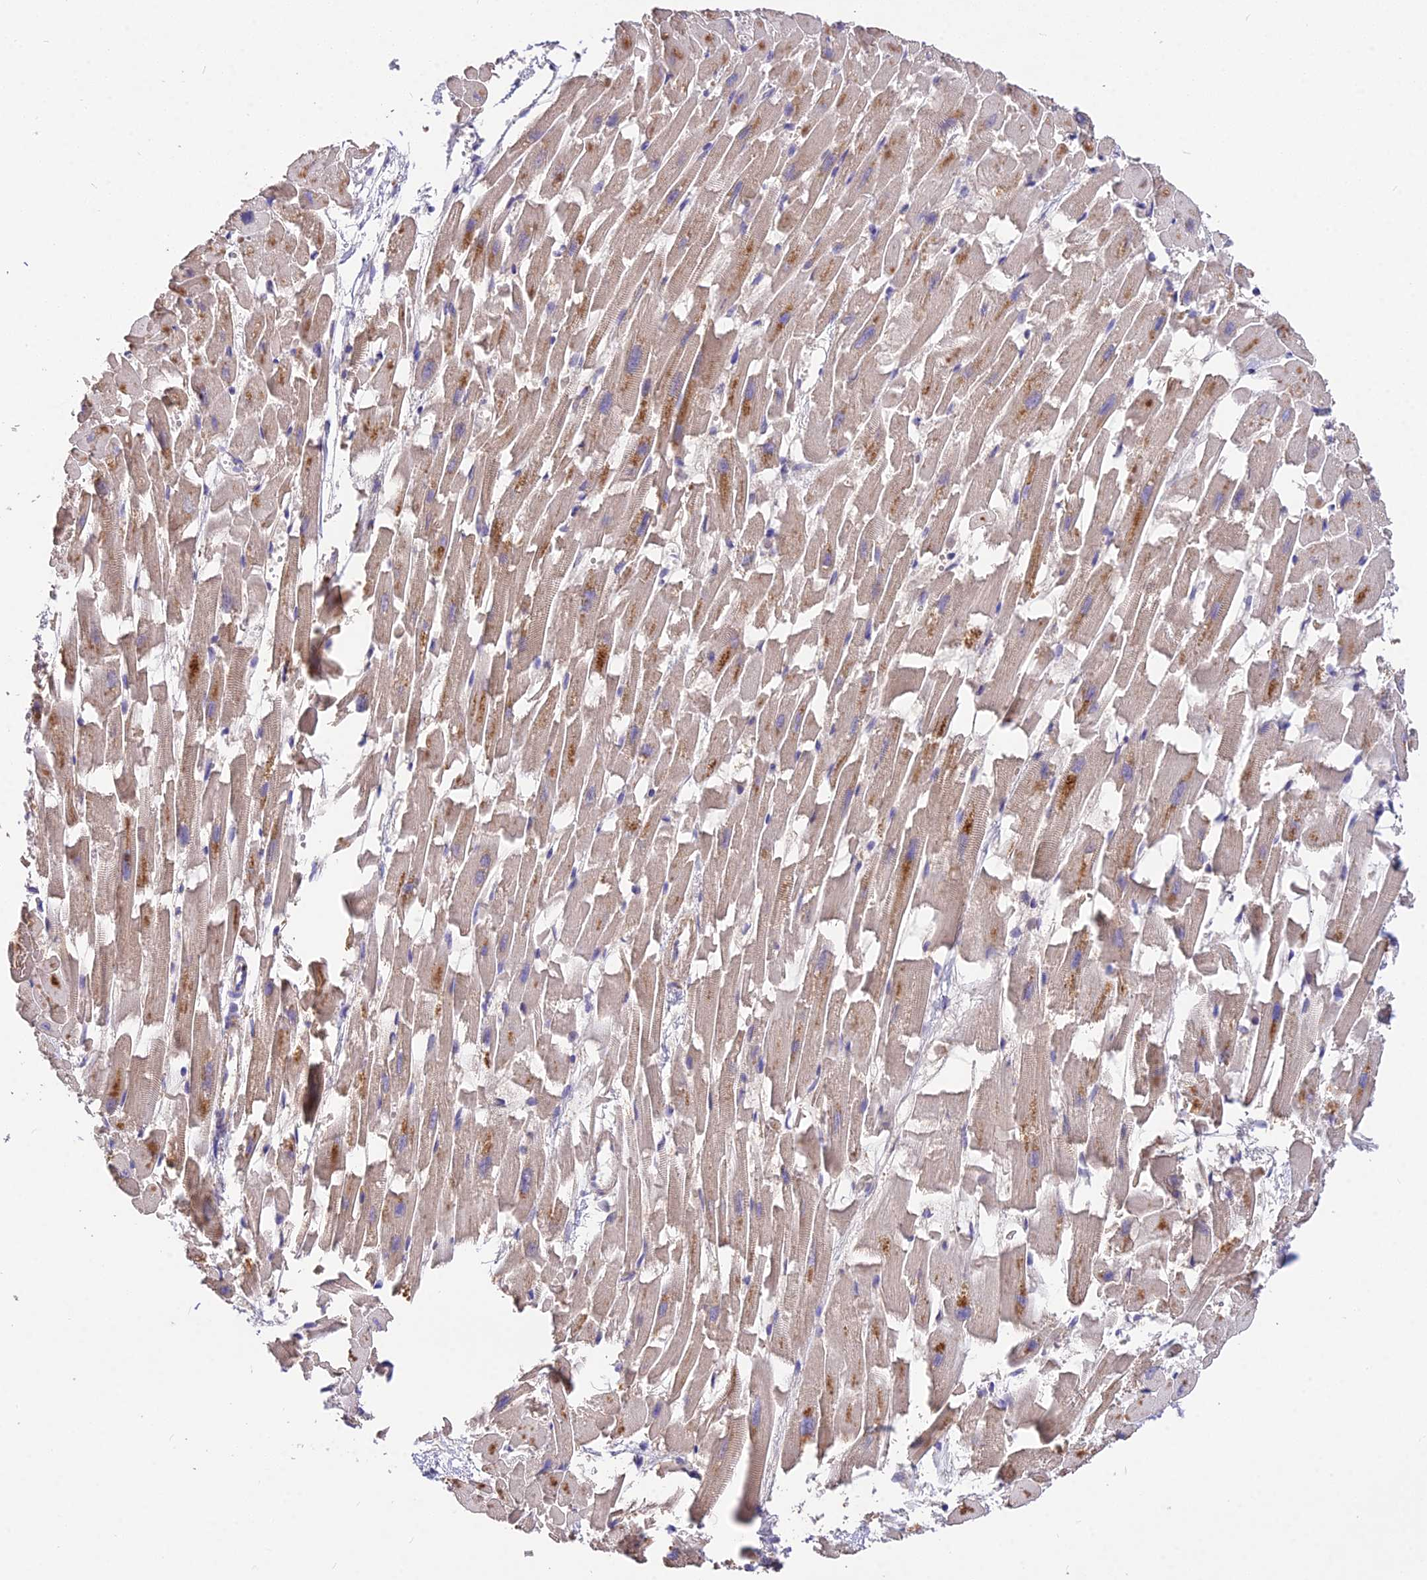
{"staining": {"intensity": "weak", "quantity": ">75%", "location": "cytoplasmic/membranous"}, "tissue": "heart muscle", "cell_type": "Cardiomyocytes", "image_type": "normal", "snomed": [{"axis": "morphology", "description": "Normal tissue, NOS"}, {"axis": "topography", "description": "Heart"}], "caption": "Weak cytoplasmic/membranous staining for a protein is identified in about >75% of cardiomyocytes of unremarkable heart muscle using immunohistochemistry (IHC).", "gene": "PGK1", "patient": {"sex": "female", "age": 64}}